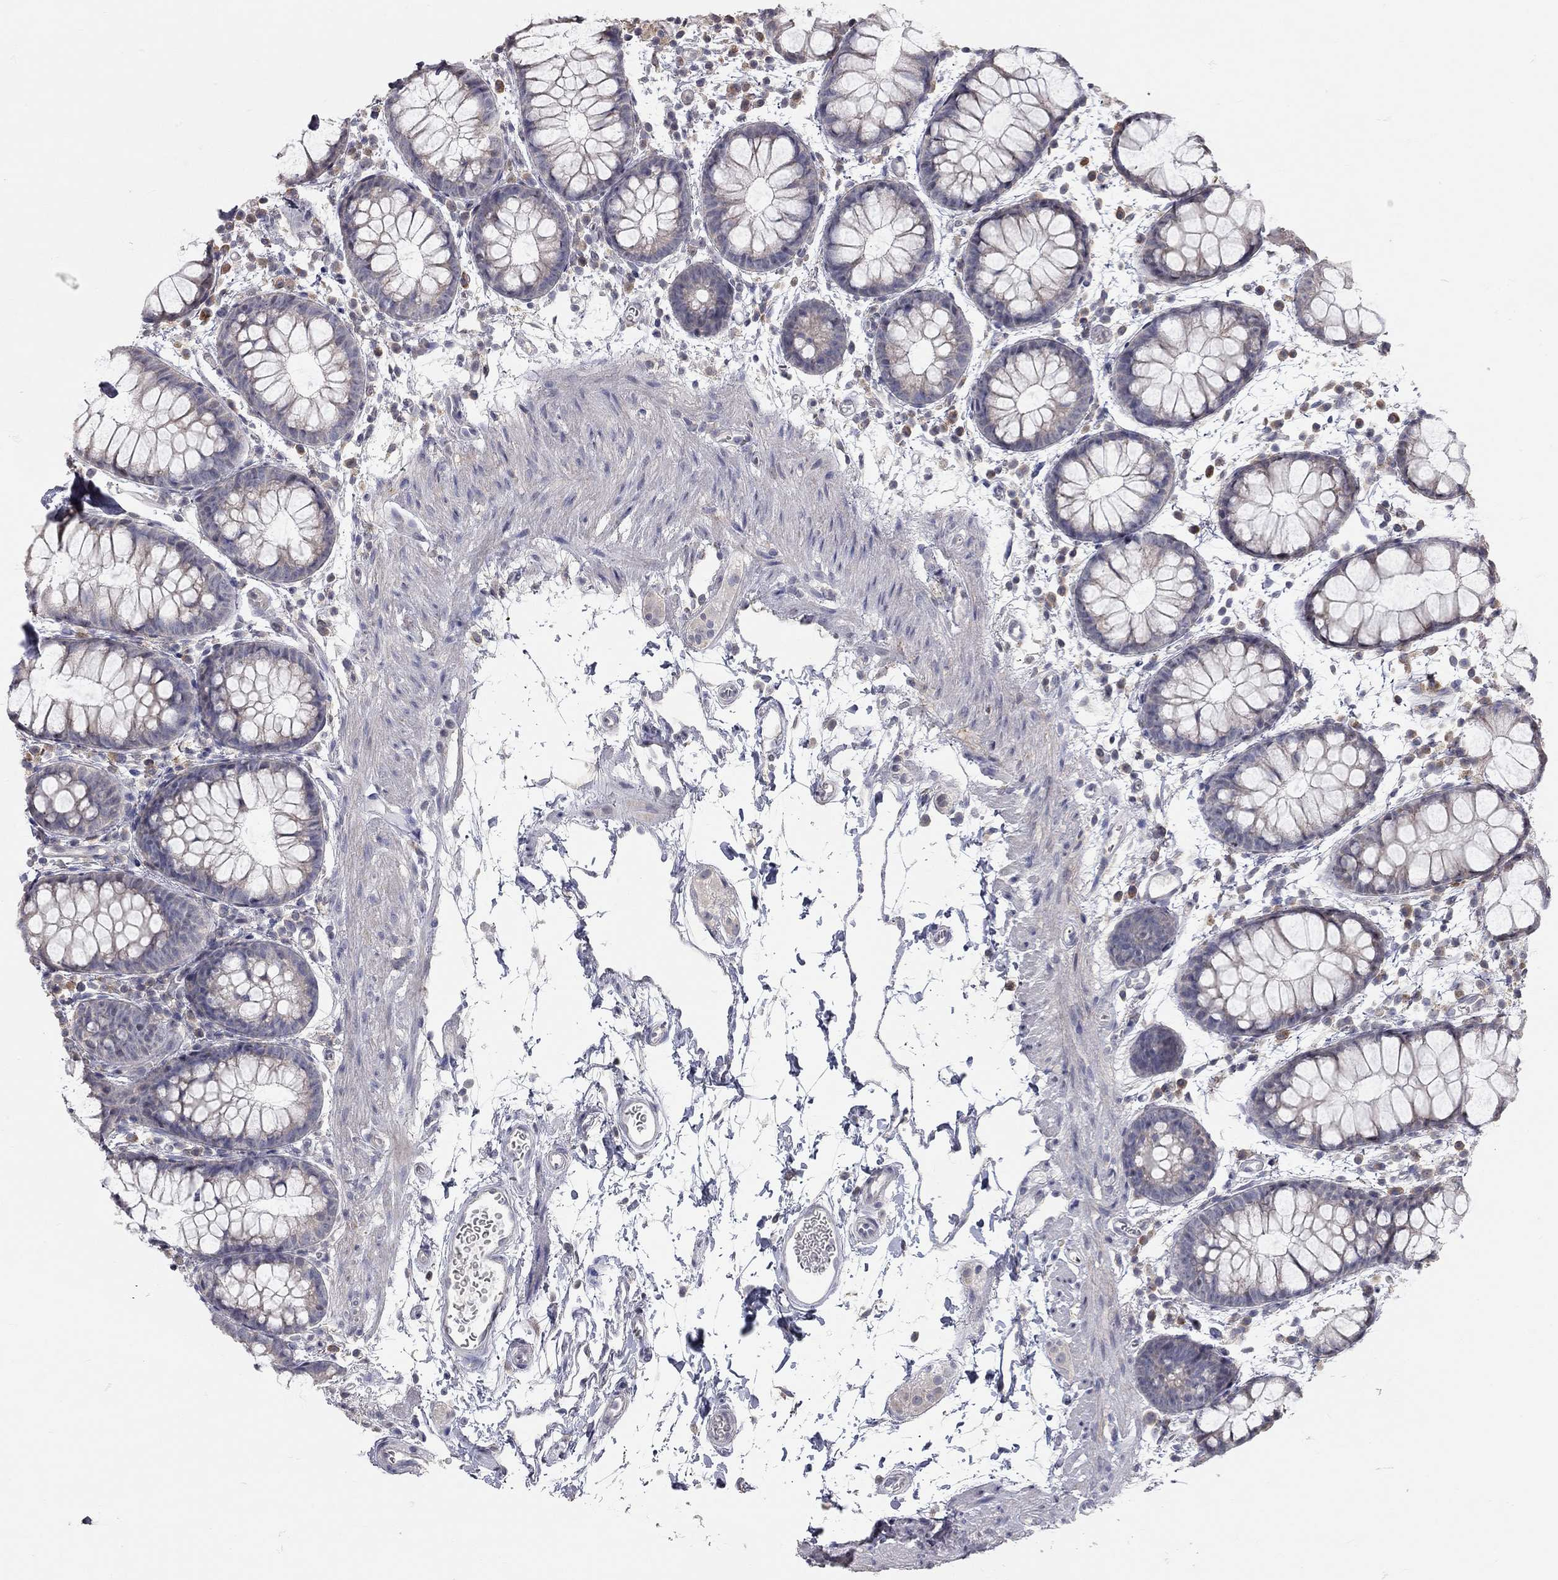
{"staining": {"intensity": "negative", "quantity": "none", "location": "none"}, "tissue": "rectum", "cell_type": "Glandular cells", "image_type": "normal", "snomed": [{"axis": "morphology", "description": "Normal tissue, NOS"}, {"axis": "topography", "description": "Rectum"}], "caption": "DAB immunohistochemical staining of benign human rectum shows no significant expression in glandular cells.", "gene": "XAGE2", "patient": {"sex": "male", "age": 57}}